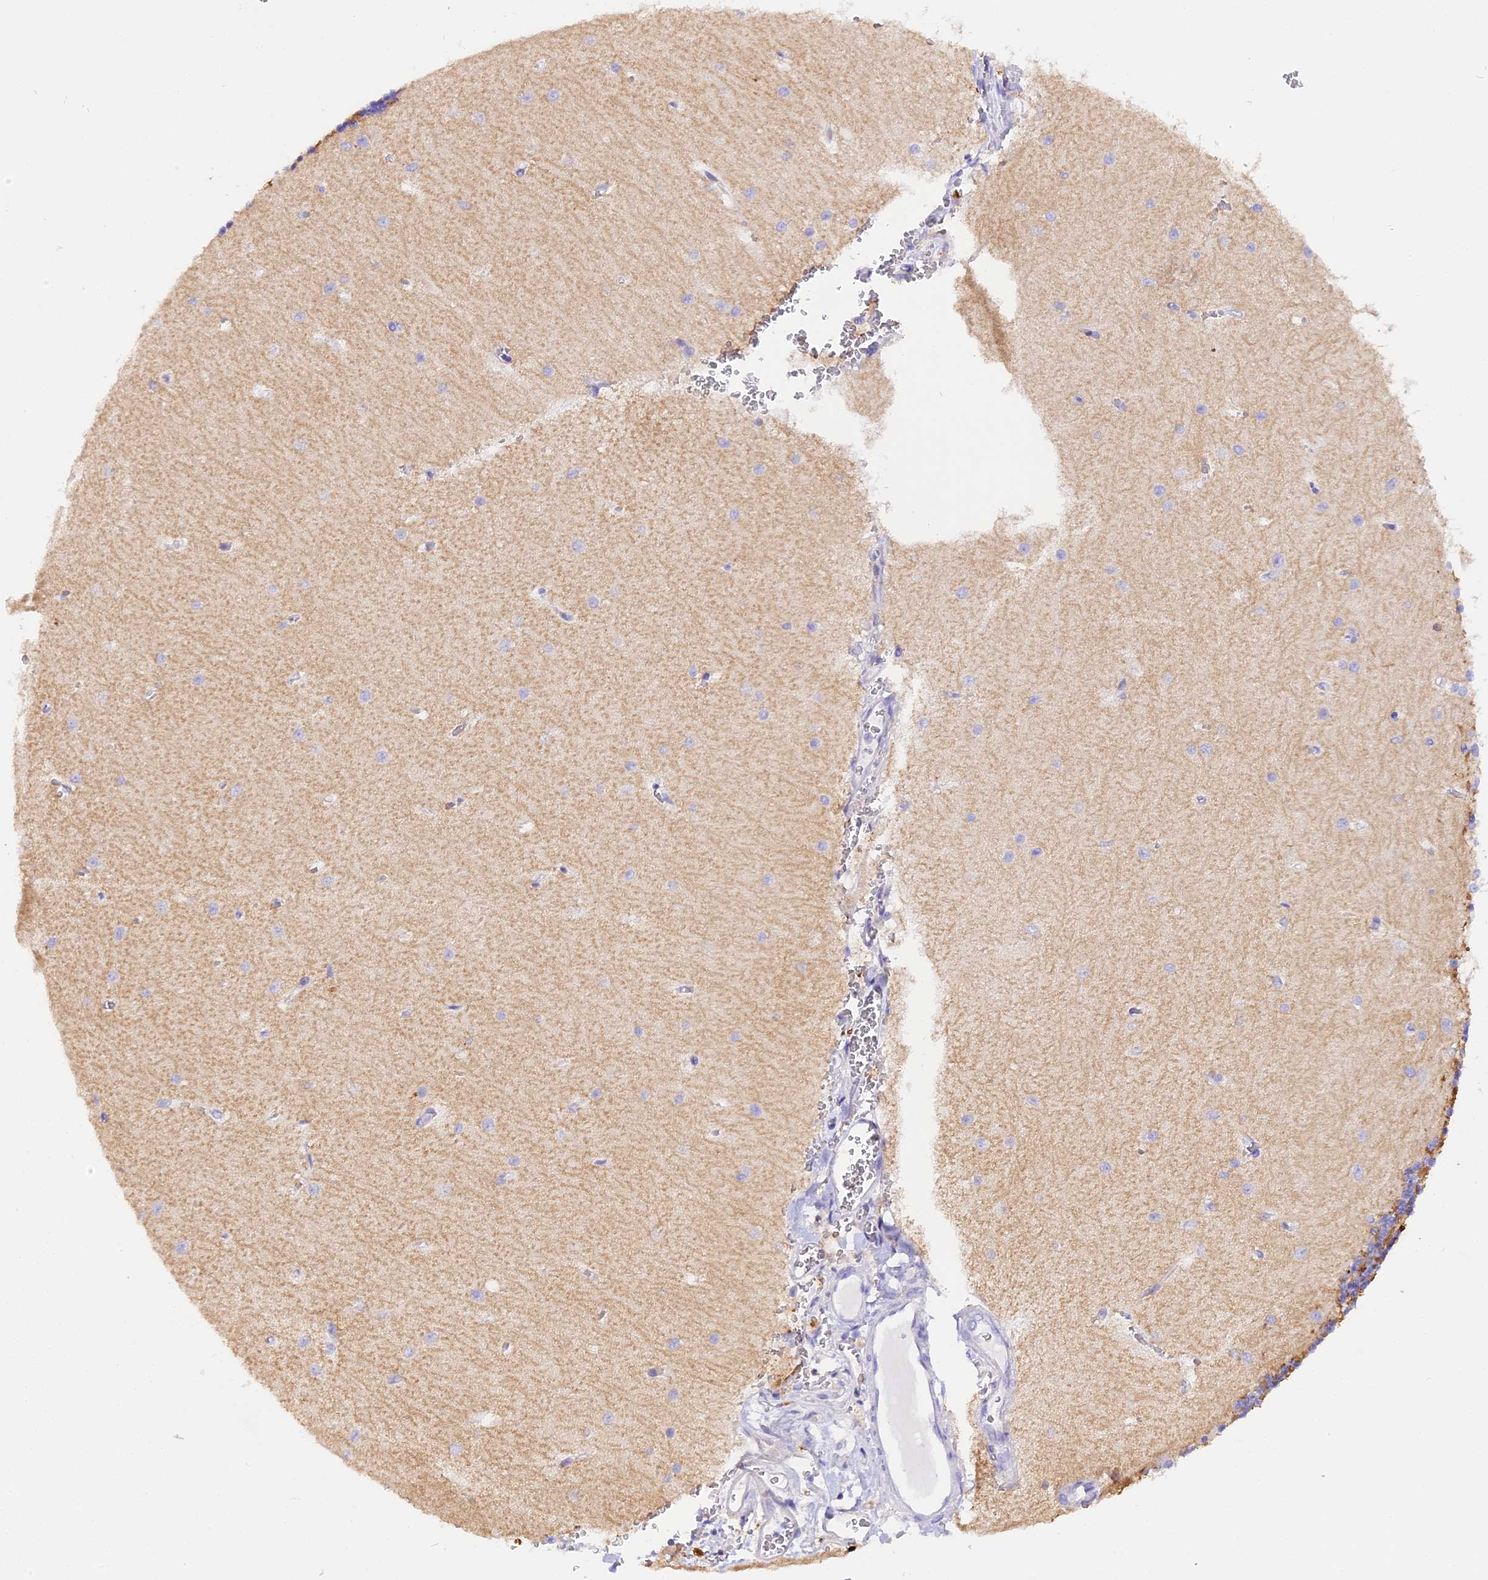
{"staining": {"intensity": "moderate", "quantity": ">75%", "location": "cytoplasmic/membranous"}, "tissue": "cerebellum", "cell_type": "Cells in granular layer", "image_type": "normal", "snomed": [{"axis": "morphology", "description": "Normal tissue, NOS"}, {"axis": "topography", "description": "Cerebellum"}], "caption": "The micrograph shows a brown stain indicating the presence of a protein in the cytoplasmic/membranous of cells in granular layer in cerebellum. (DAB (3,3'-diaminobenzidine) IHC with brightfield microscopy, high magnification).", "gene": "FAM193A", "patient": {"sex": "male", "age": 37}}